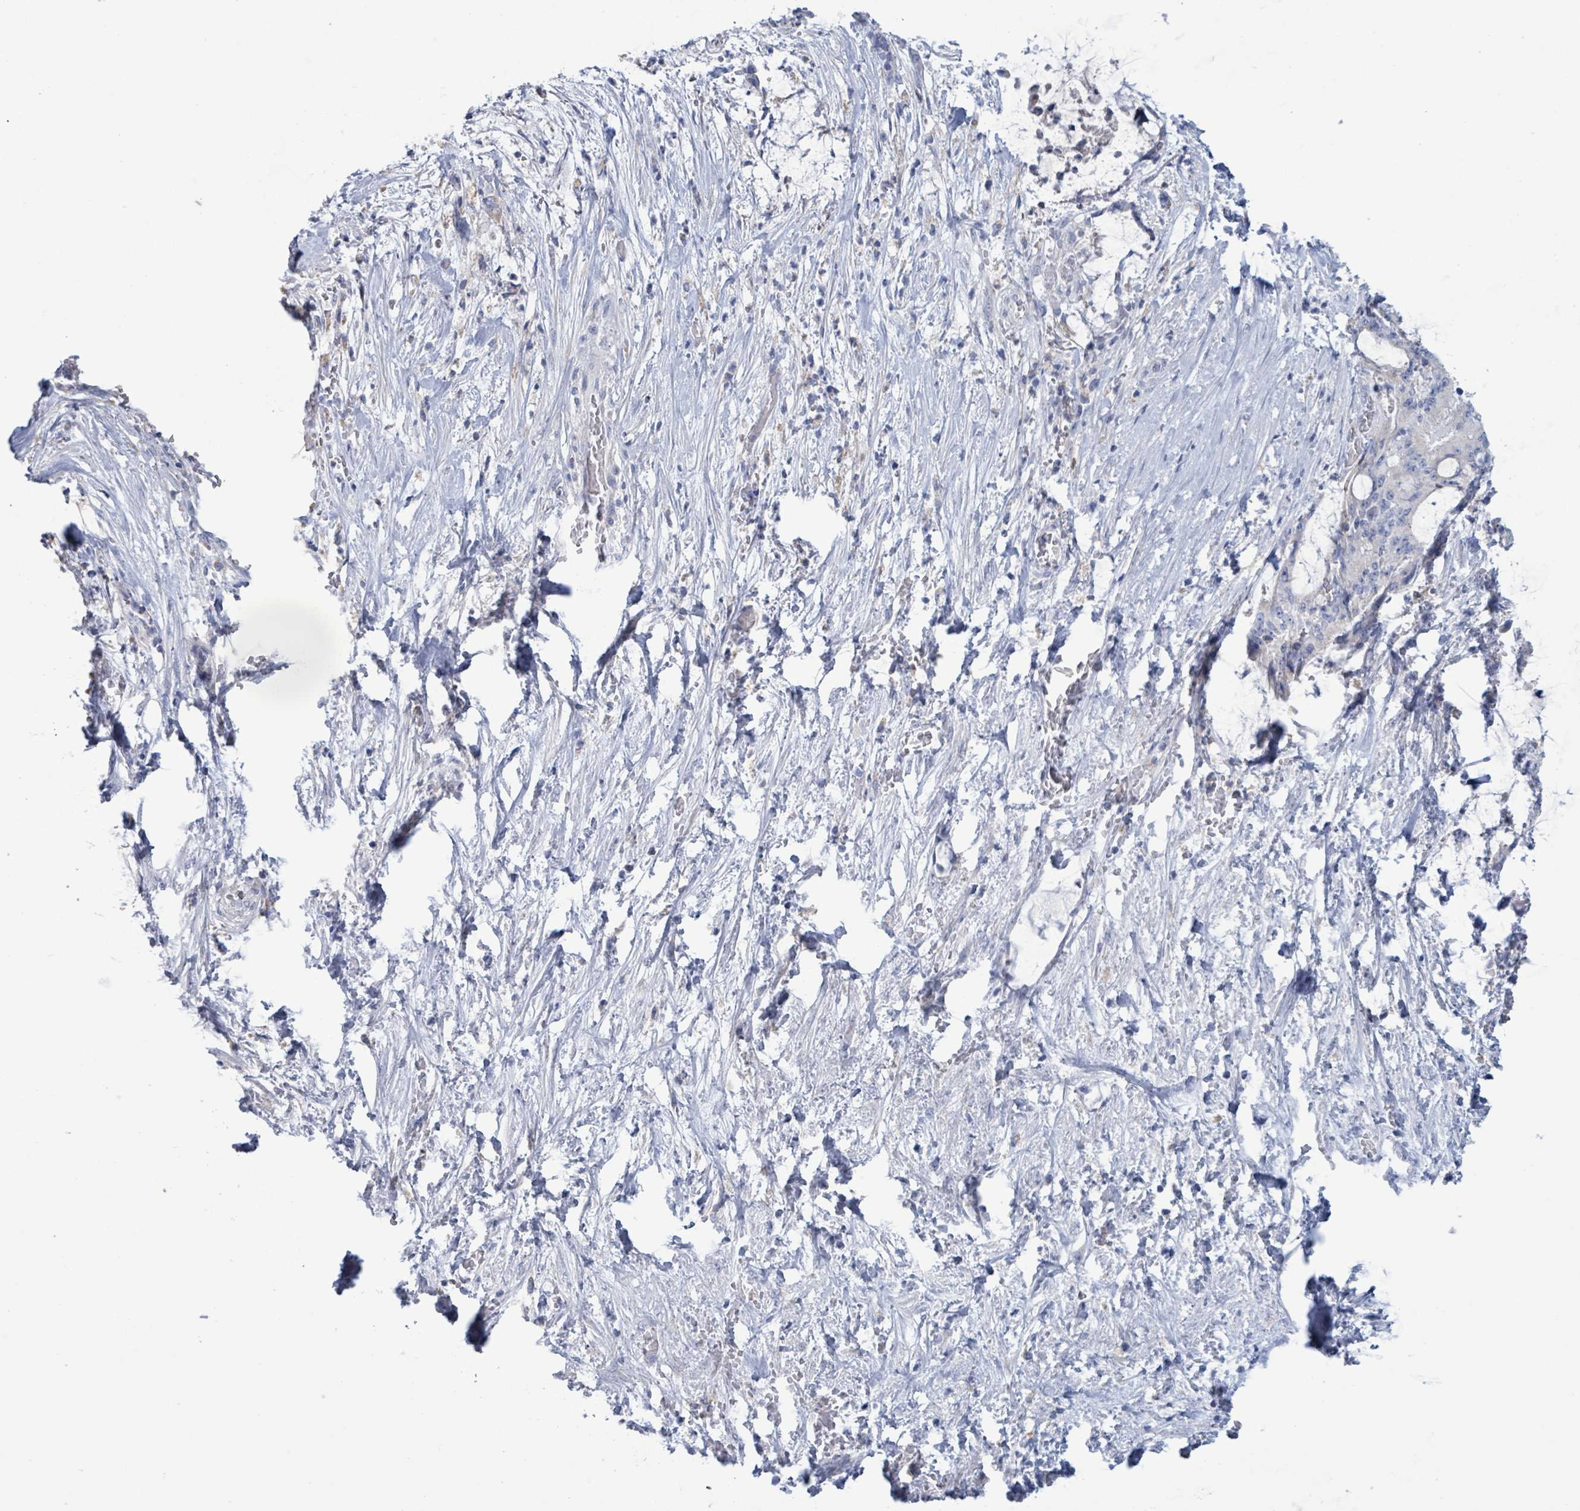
{"staining": {"intensity": "negative", "quantity": "none", "location": "none"}, "tissue": "liver cancer", "cell_type": "Tumor cells", "image_type": "cancer", "snomed": [{"axis": "morphology", "description": "Normal tissue, NOS"}, {"axis": "morphology", "description": "Cholangiocarcinoma"}, {"axis": "topography", "description": "Liver"}, {"axis": "topography", "description": "Peripheral nerve tissue"}], "caption": "Immunohistochemistry of liver cancer (cholangiocarcinoma) displays no positivity in tumor cells.", "gene": "AKR1C4", "patient": {"sex": "female", "age": 73}}